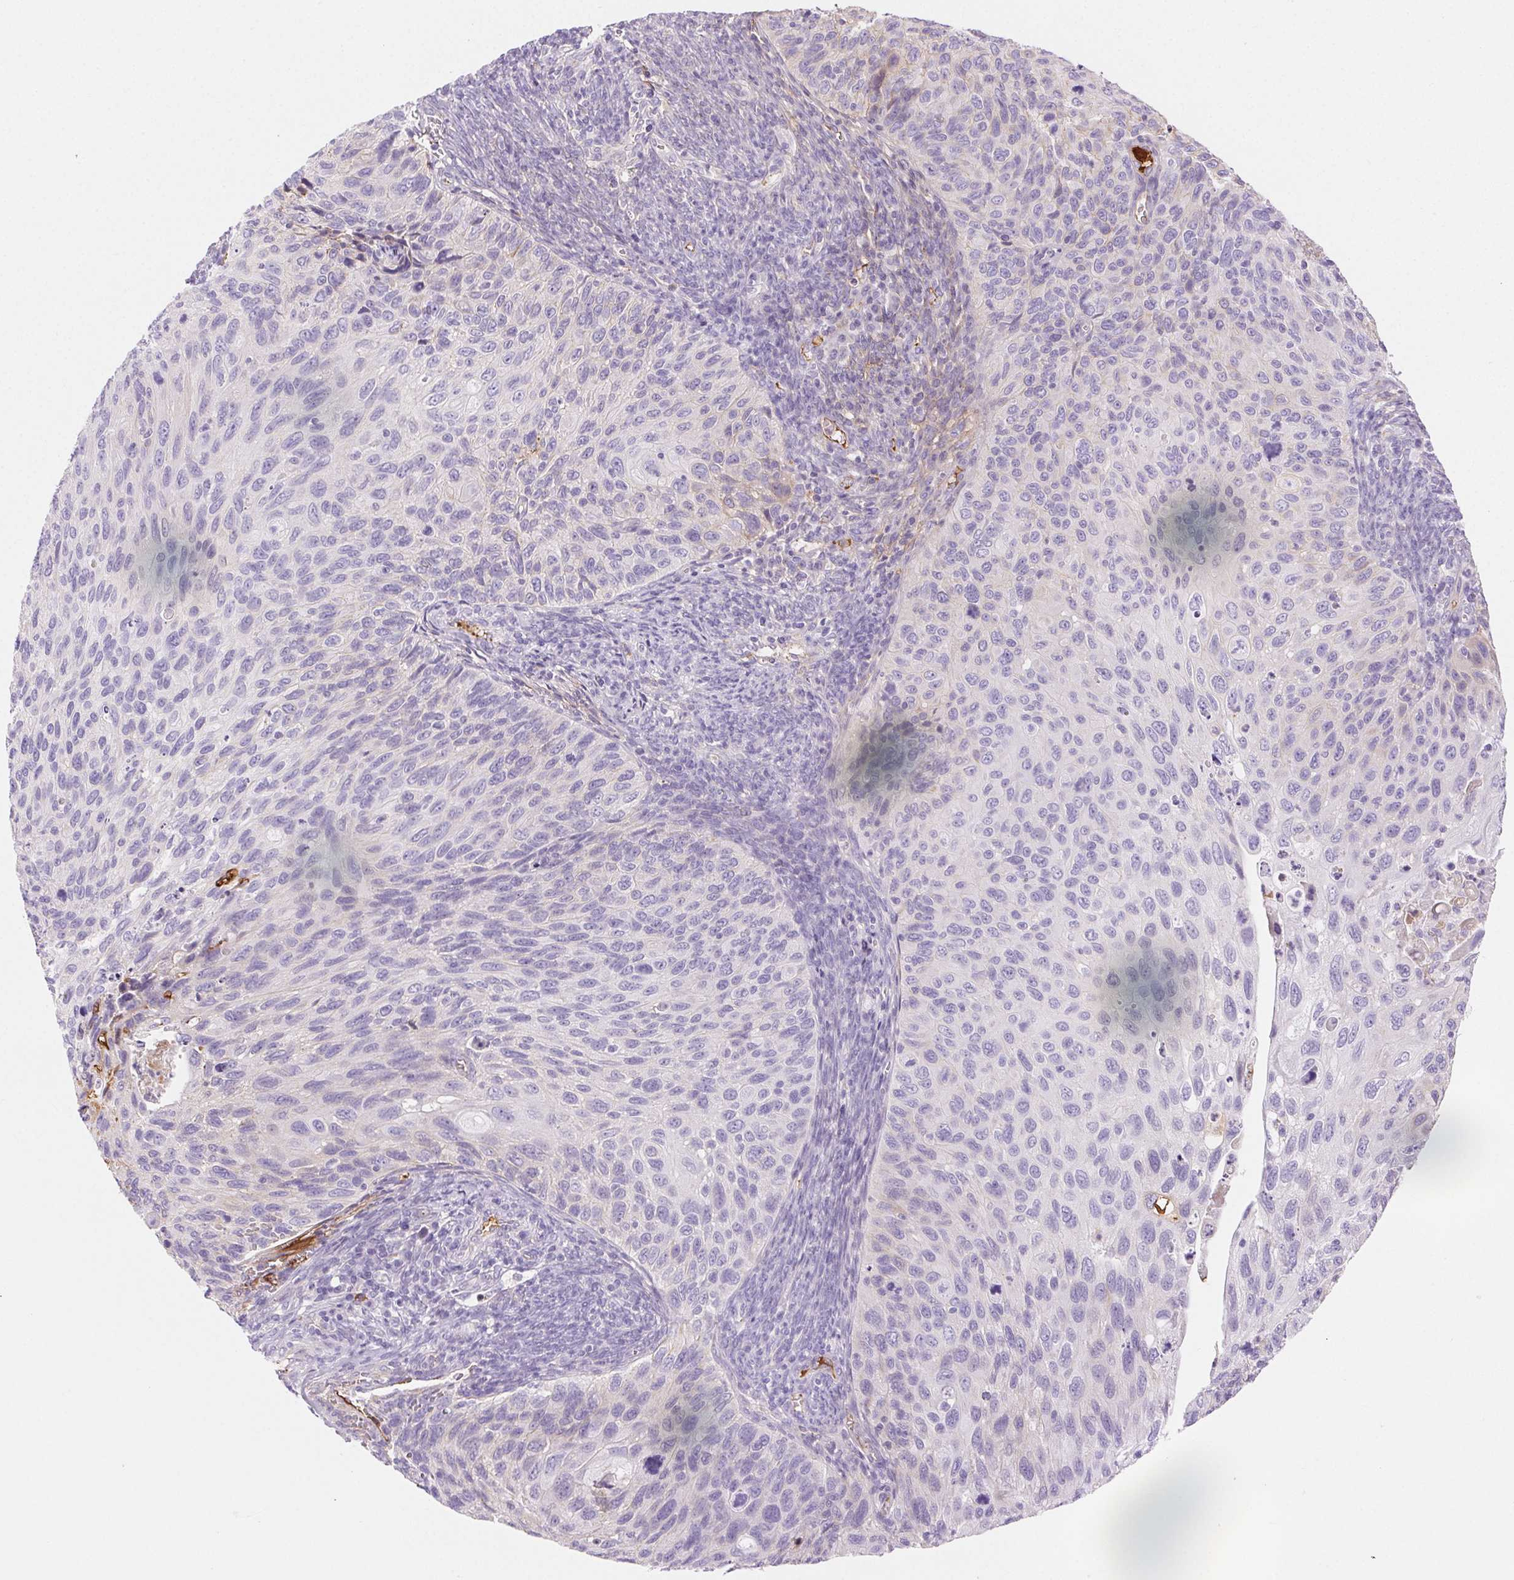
{"staining": {"intensity": "negative", "quantity": "none", "location": "none"}, "tissue": "cervical cancer", "cell_type": "Tumor cells", "image_type": "cancer", "snomed": [{"axis": "morphology", "description": "Squamous cell carcinoma, NOS"}, {"axis": "topography", "description": "Cervix"}], "caption": "Squamous cell carcinoma (cervical) stained for a protein using IHC displays no positivity tumor cells.", "gene": "FGA", "patient": {"sex": "female", "age": 70}}